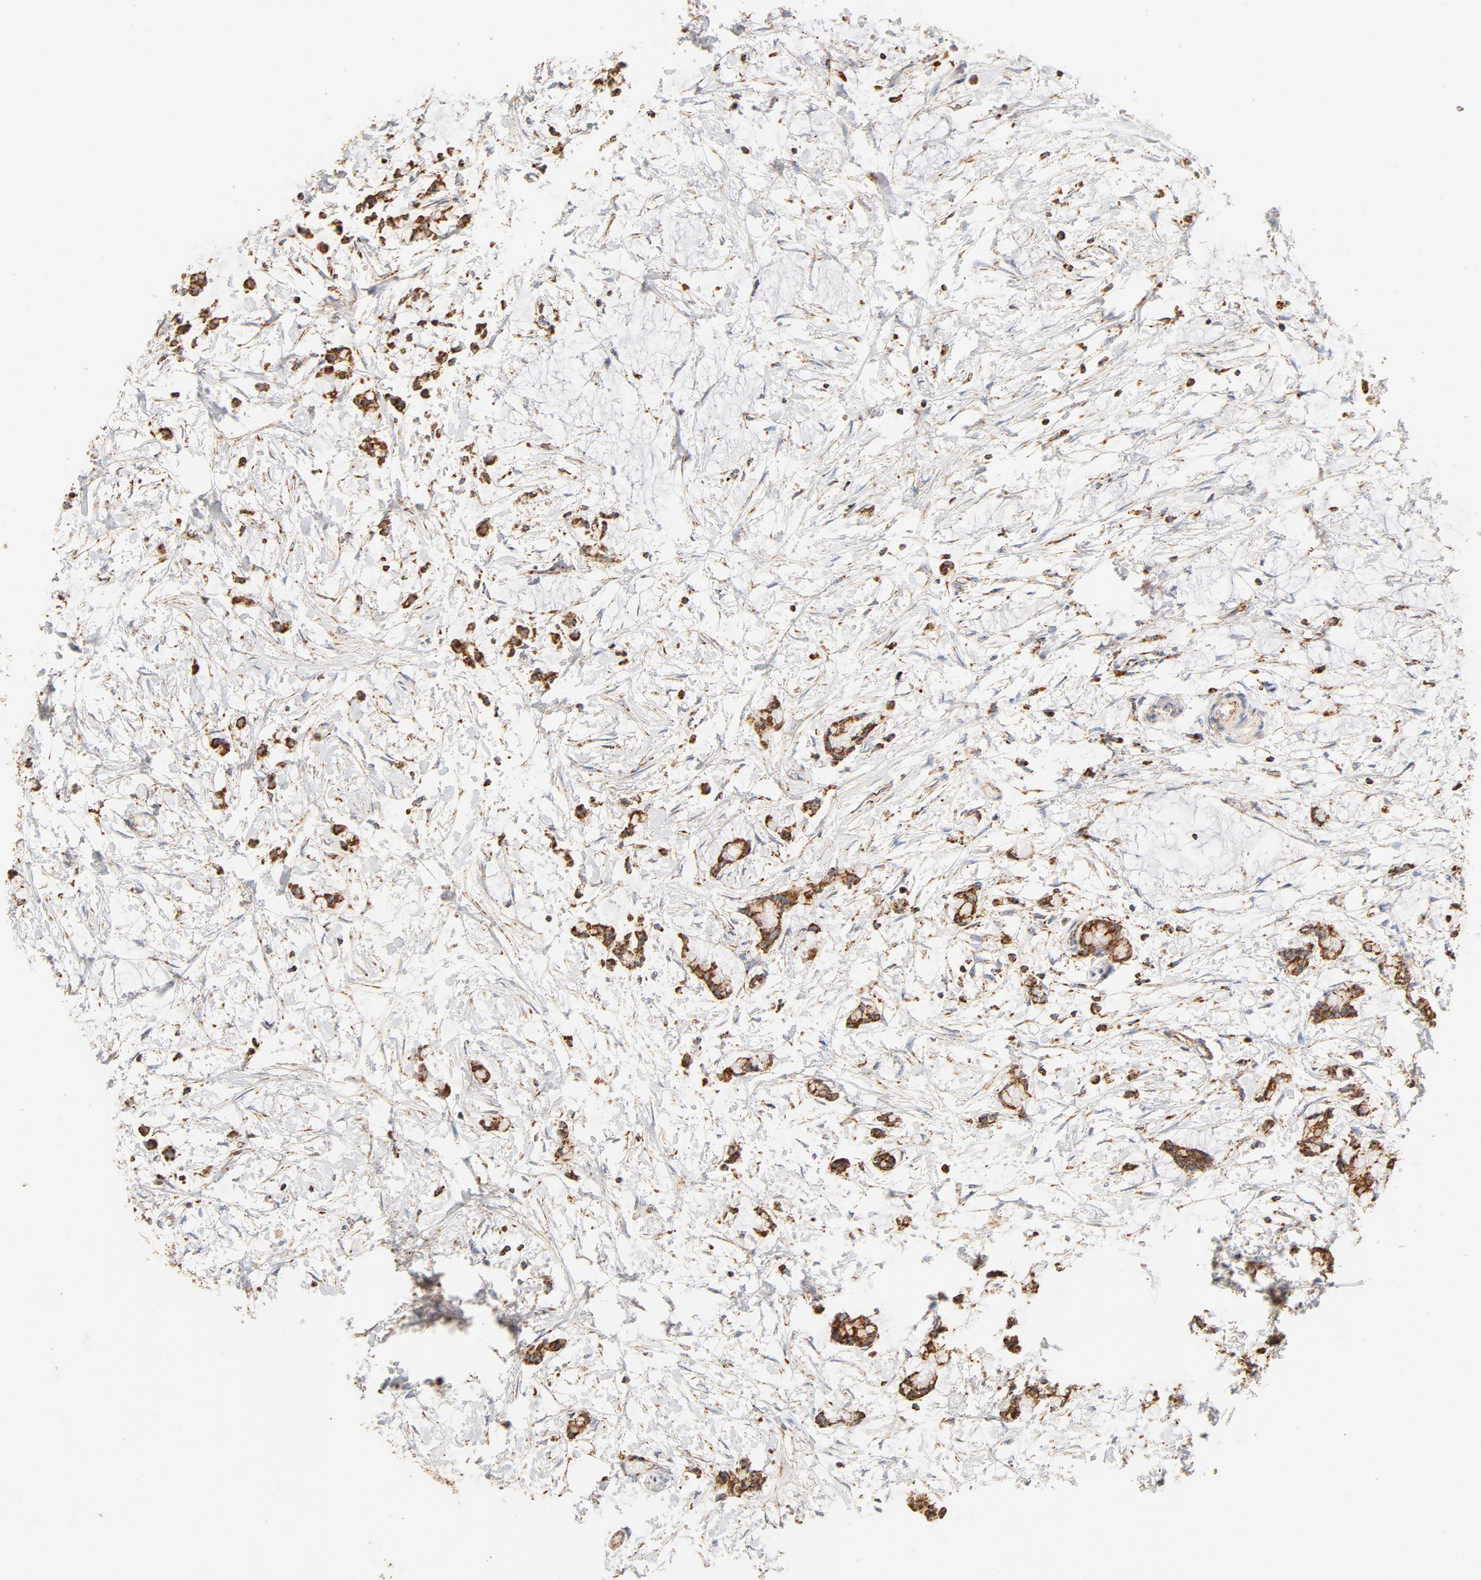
{"staining": {"intensity": "strong", "quantity": ">75%", "location": "cytoplasmic/membranous"}, "tissue": "colorectal cancer", "cell_type": "Tumor cells", "image_type": "cancer", "snomed": [{"axis": "morphology", "description": "Normal tissue, NOS"}, {"axis": "morphology", "description": "Adenocarcinoma, NOS"}, {"axis": "topography", "description": "Colon"}, {"axis": "topography", "description": "Peripheral nerve tissue"}], "caption": "Immunohistochemistry (IHC) staining of adenocarcinoma (colorectal), which displays high levels of strong cytoplasmic/membranous expression in approximately >75% of tumor cells indicating strong cytoplasmic/membranous protein staining. The staining was performed using DAB (brown) for protein detection and nuclei were counterstained in hematoxylin (blue).", "gene": "COX4I1", "patient": {"sex": "male", "age": 14}}